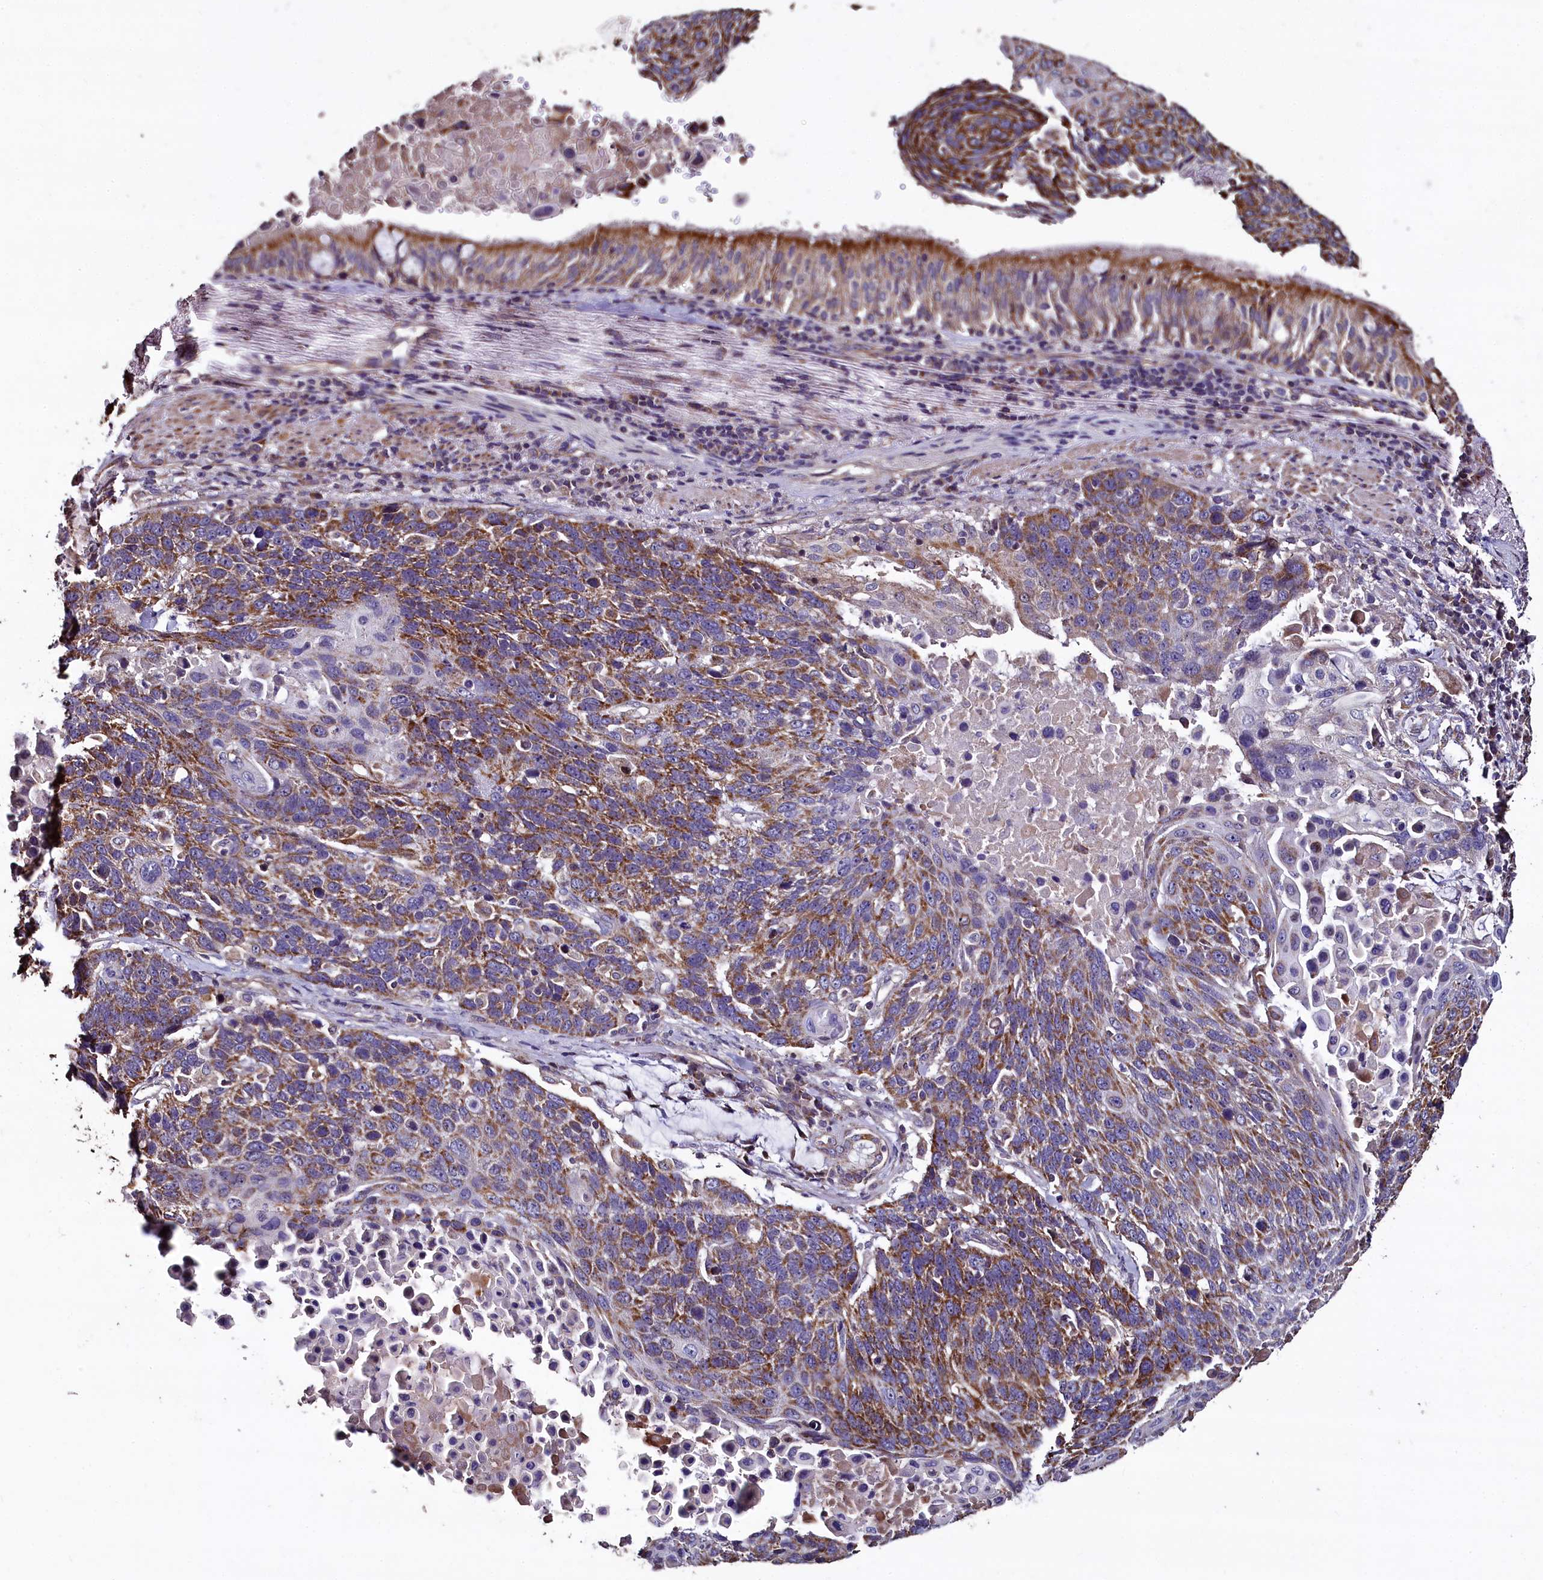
{"staining": {"intensity": "moderate", "quantity": ">75%", "location": "cytoplasmic/membranous"}, "tissue": "lung cancer", "cell_type": "Tumor cells", "image_type": "cancer", "snomed": [{"axis": "morphology", "description": "Squamous cell carcinoma, NOS"}, {"axis": "topography", "description": "Lung"}], "caption": "An immunohistochemistry photomicrograph of tumor tissue is shown. Protein staining in brown highlights moderate cytoplasmic/membranous positivity in lung cancer within tumor cells.", "gene": "COQ9", "patient": {"sex": "male", "age": 66}}